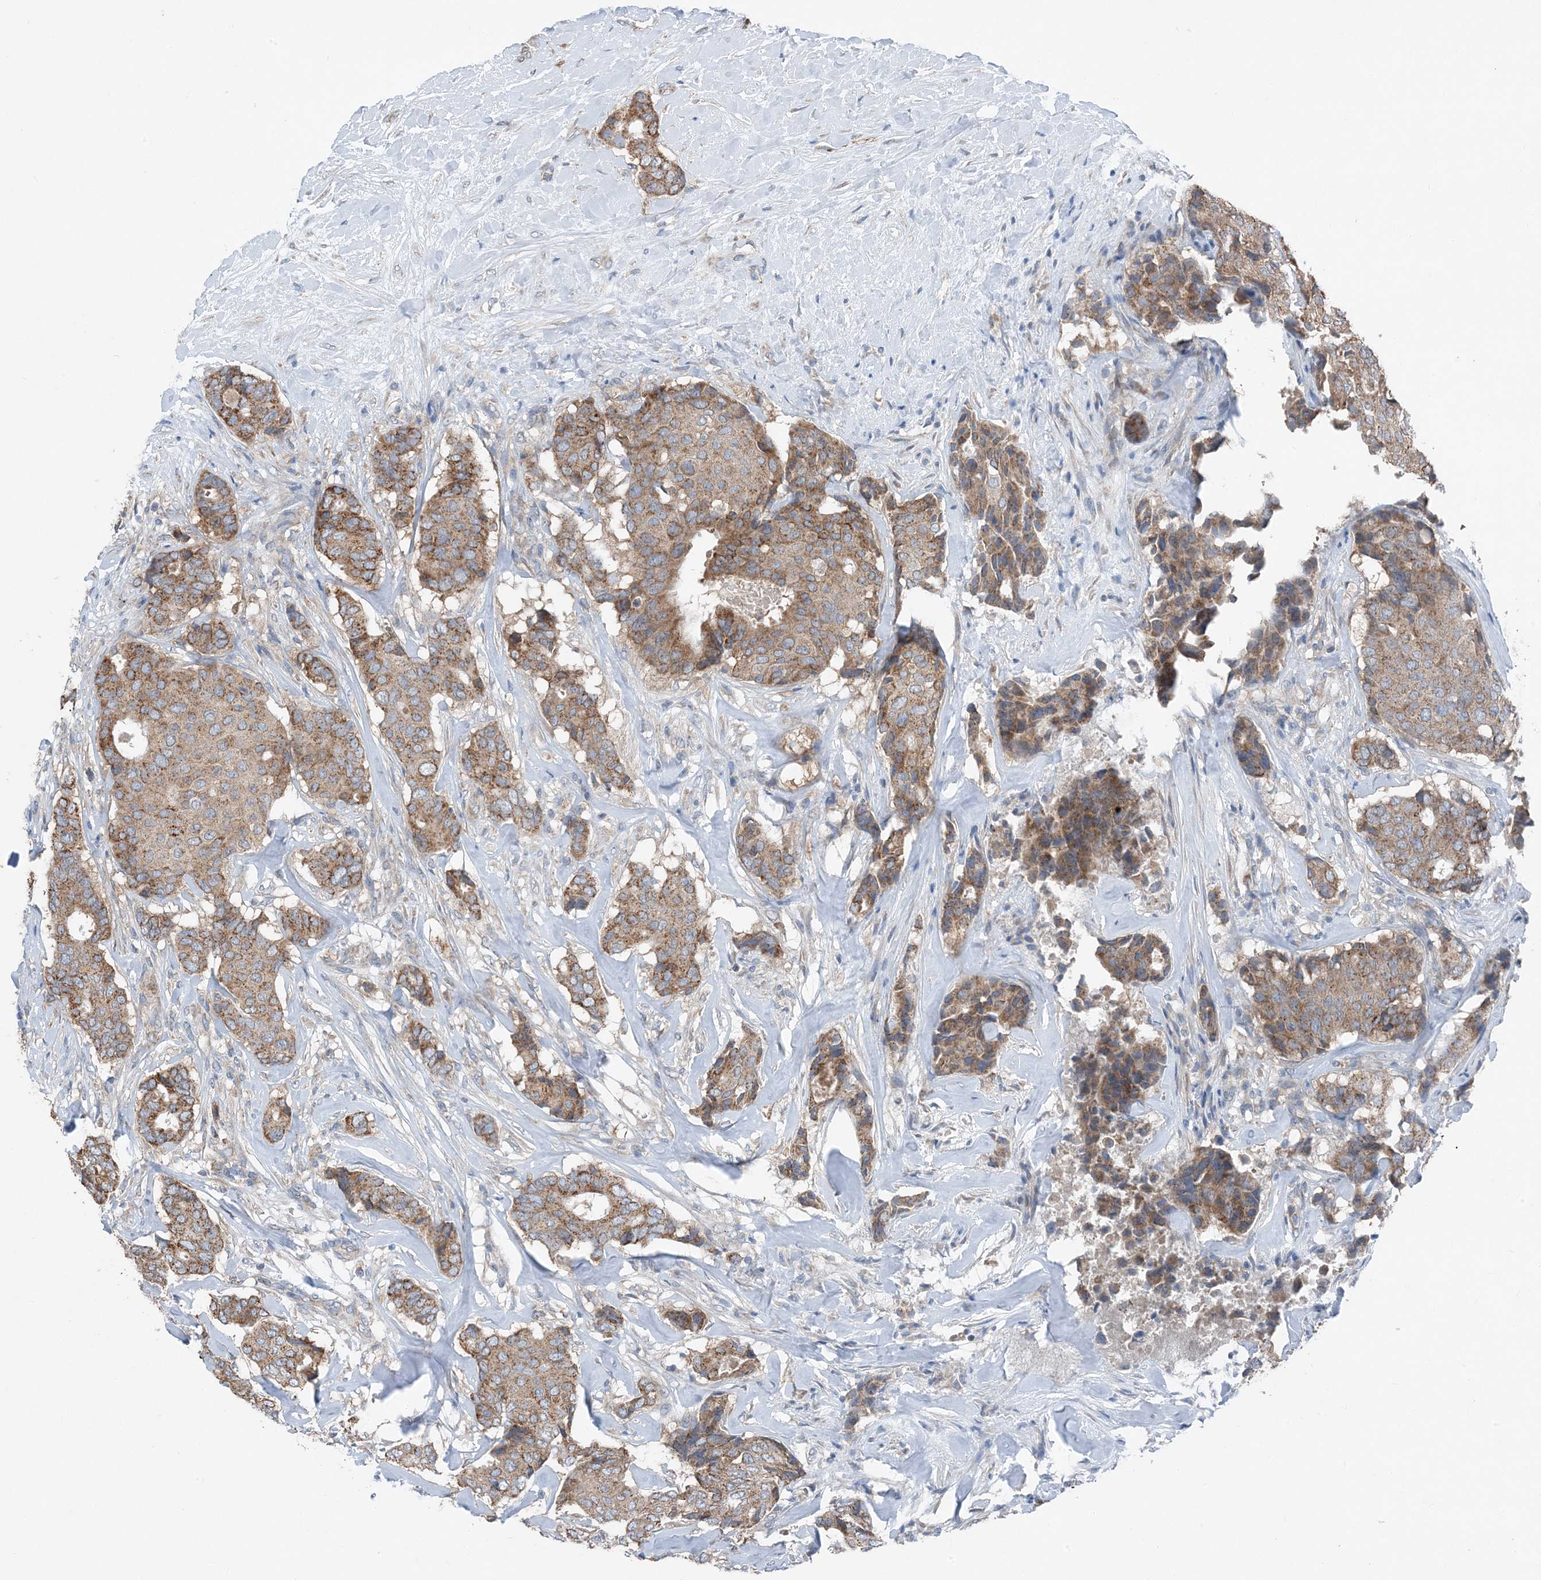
{"staining": {"intensity": "moderate", "quantity": ">75%", "location": "cytoplasmic/membranous"}, "tissue": "breast cancer", "cell_type": "Tumor cells", "image_type": "cancer", "snomed": [{"axis": "morphology", "description": "Duct carcinoma"}, {"axis": "topography", "description": "Breast"}], "caption": "High-power microscopy captured an immunohistochemistry photomicrograph of breast cancer (invasive ductal carcinoma), revealing moderate cytoplasmic/membranous staining in approximately >75% of tumor cells. The protein of interest is stained brown, and the nuclei are stained in blue (DAB (3,3'-diaminobenzidine) IHC with brightfield microscopy, high magnification).", "gene": "DHX30", "patient": {"sex": "female", "age": 75}}